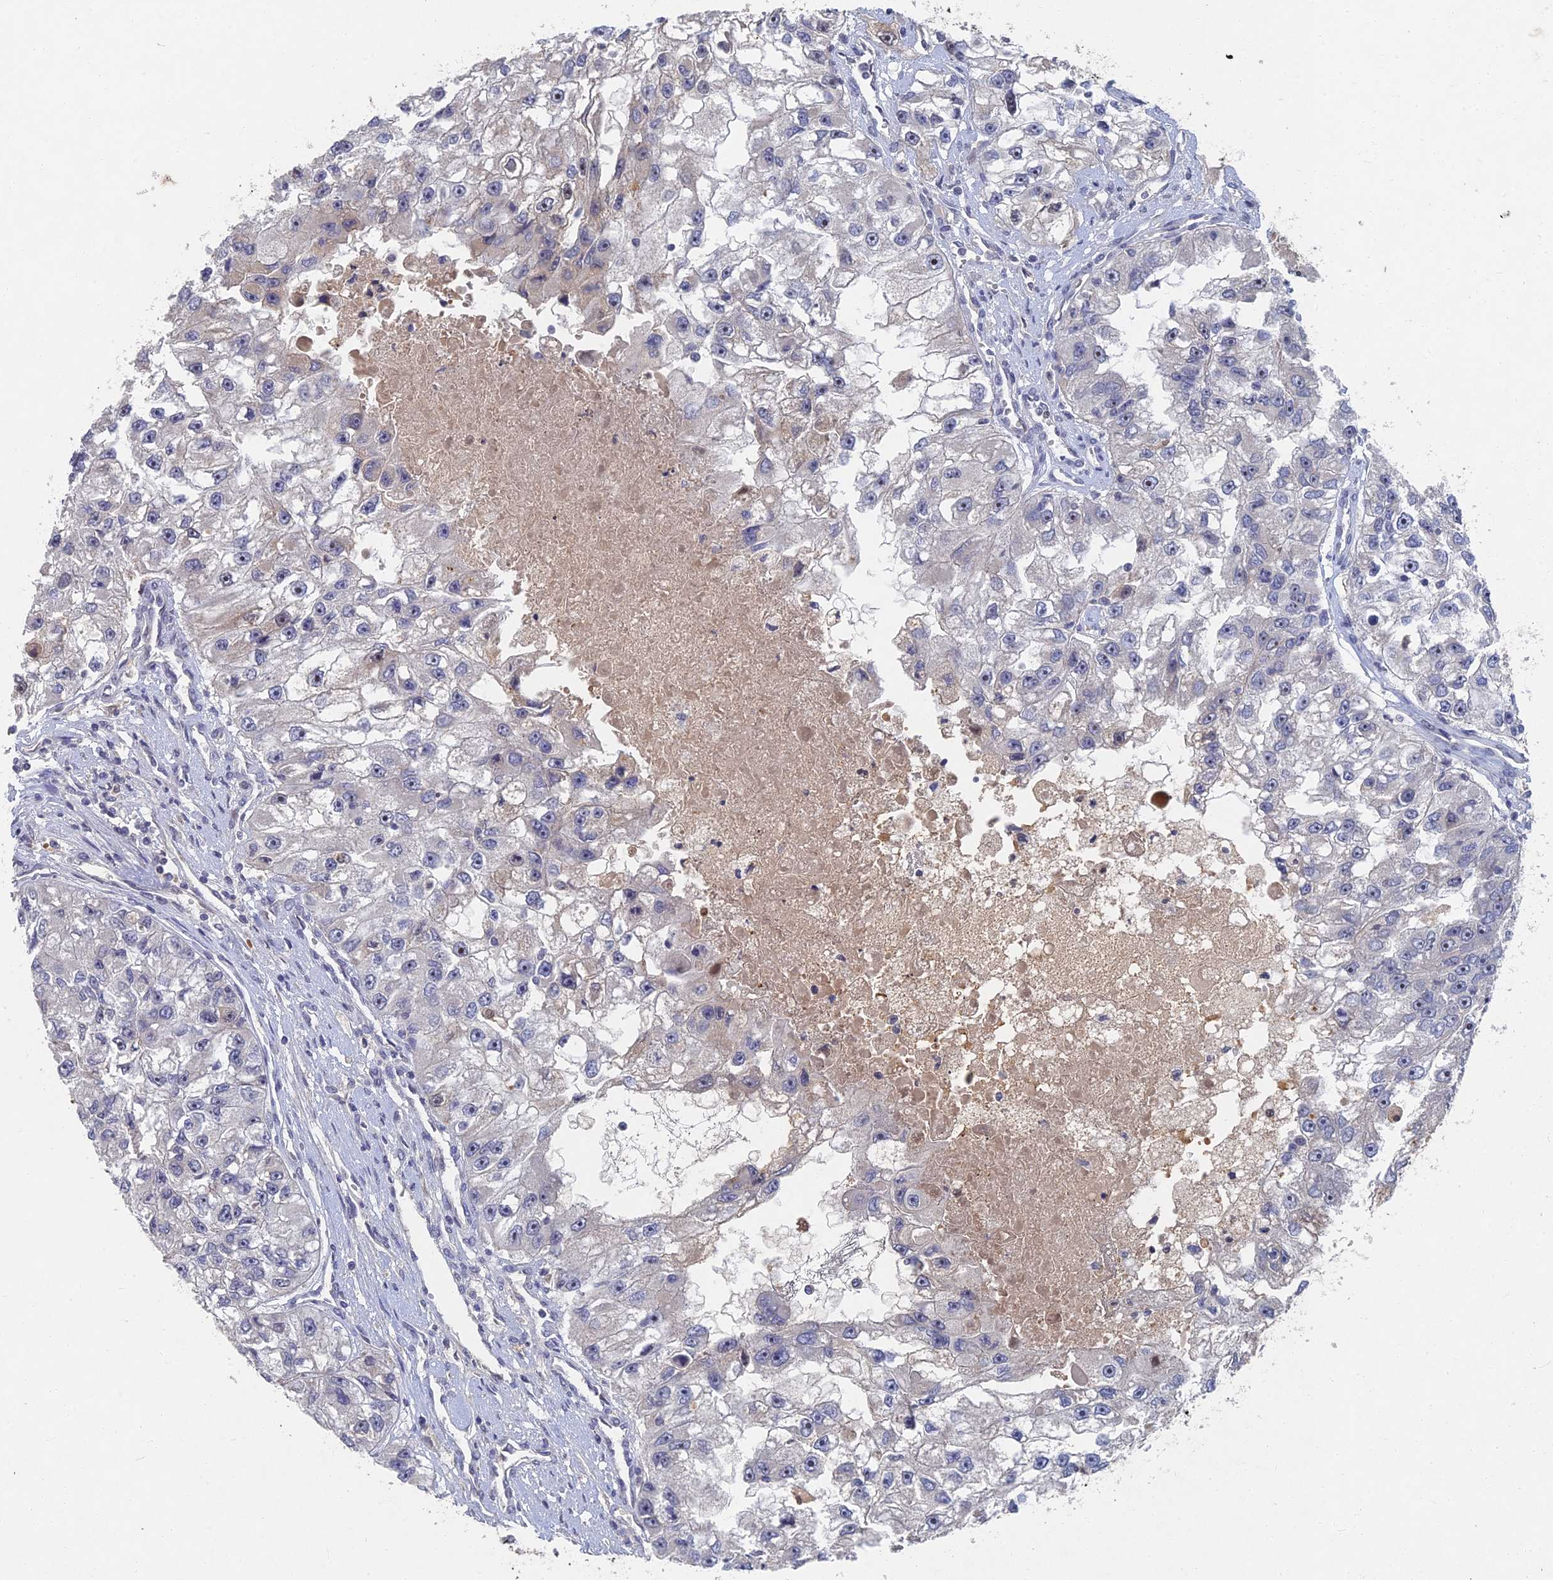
{"staining": {"intensity": "weak", "quantity": "<25%", "location": "cytoplasmic/membranous"}, "tissue": "renal cancer", "cell_type": "Tumor cells", "image_type": "cancer", "snomed": [{"axis": "morphology", "description": "Adenocarcinoma, NOS"}, {"axis": "topography", "description": "Kidney"}], "caption": "Tumor cells show no significant positivity in adenocarcinoma (renal).", "gene": "GNA15", "patient": {"sex": "male", "age": 63}}